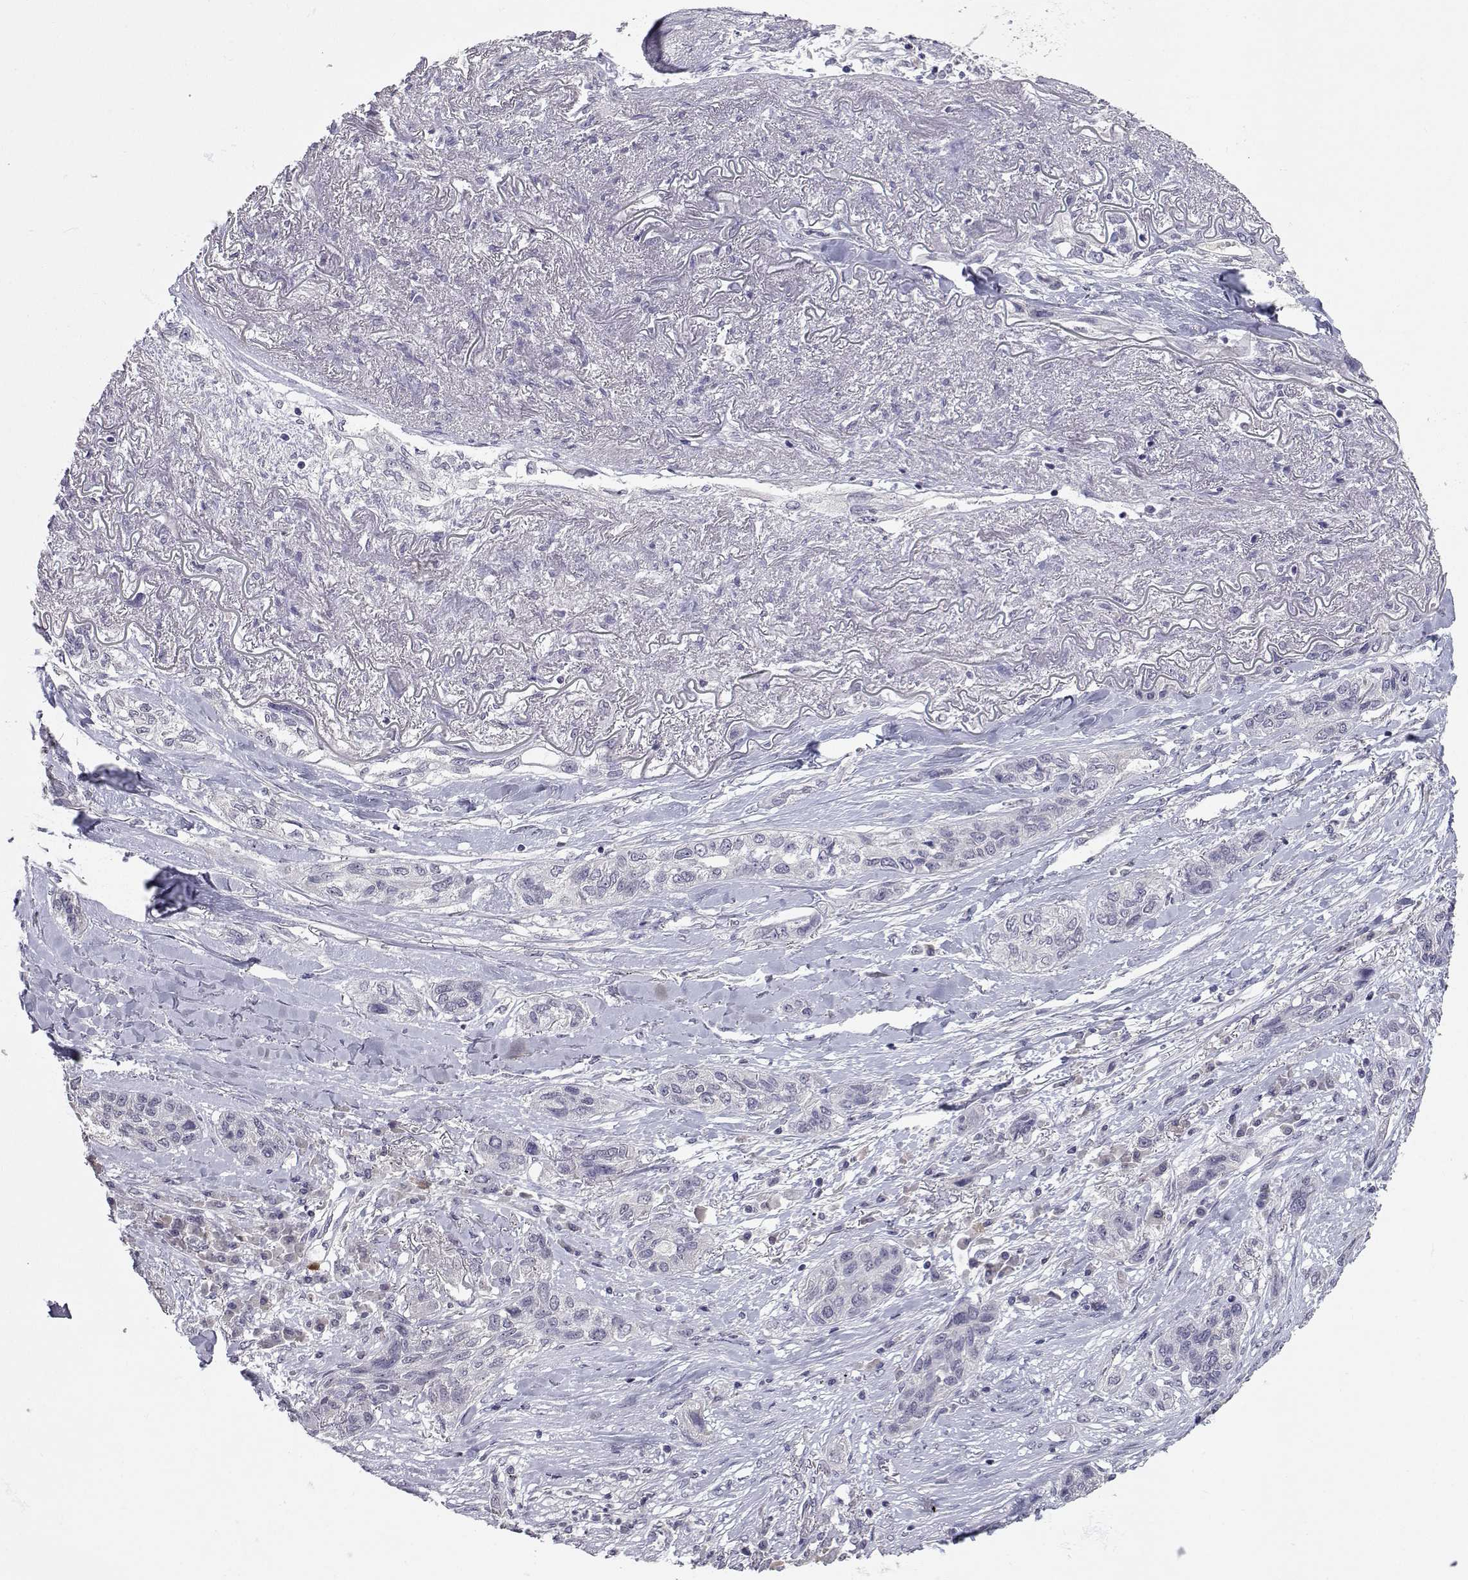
{"staining": {"intensity": "negative", "quantity": "none", "location": "none"}, "tissue": "lung cancer", "cell_type": "Tumor cells", "image_type": "cancer", "snomed": [{"axis": "morphology", "description": "Squamous cell carcinoma, NOS"}, {"axis": "topography", "description": "Lung"}], "caption": "IHC of squamous cell carcinoma (lung) shows no staining in tumor cells.", "gene": "SLC6A3", "patient": {"sex": "female", "age": 70}}